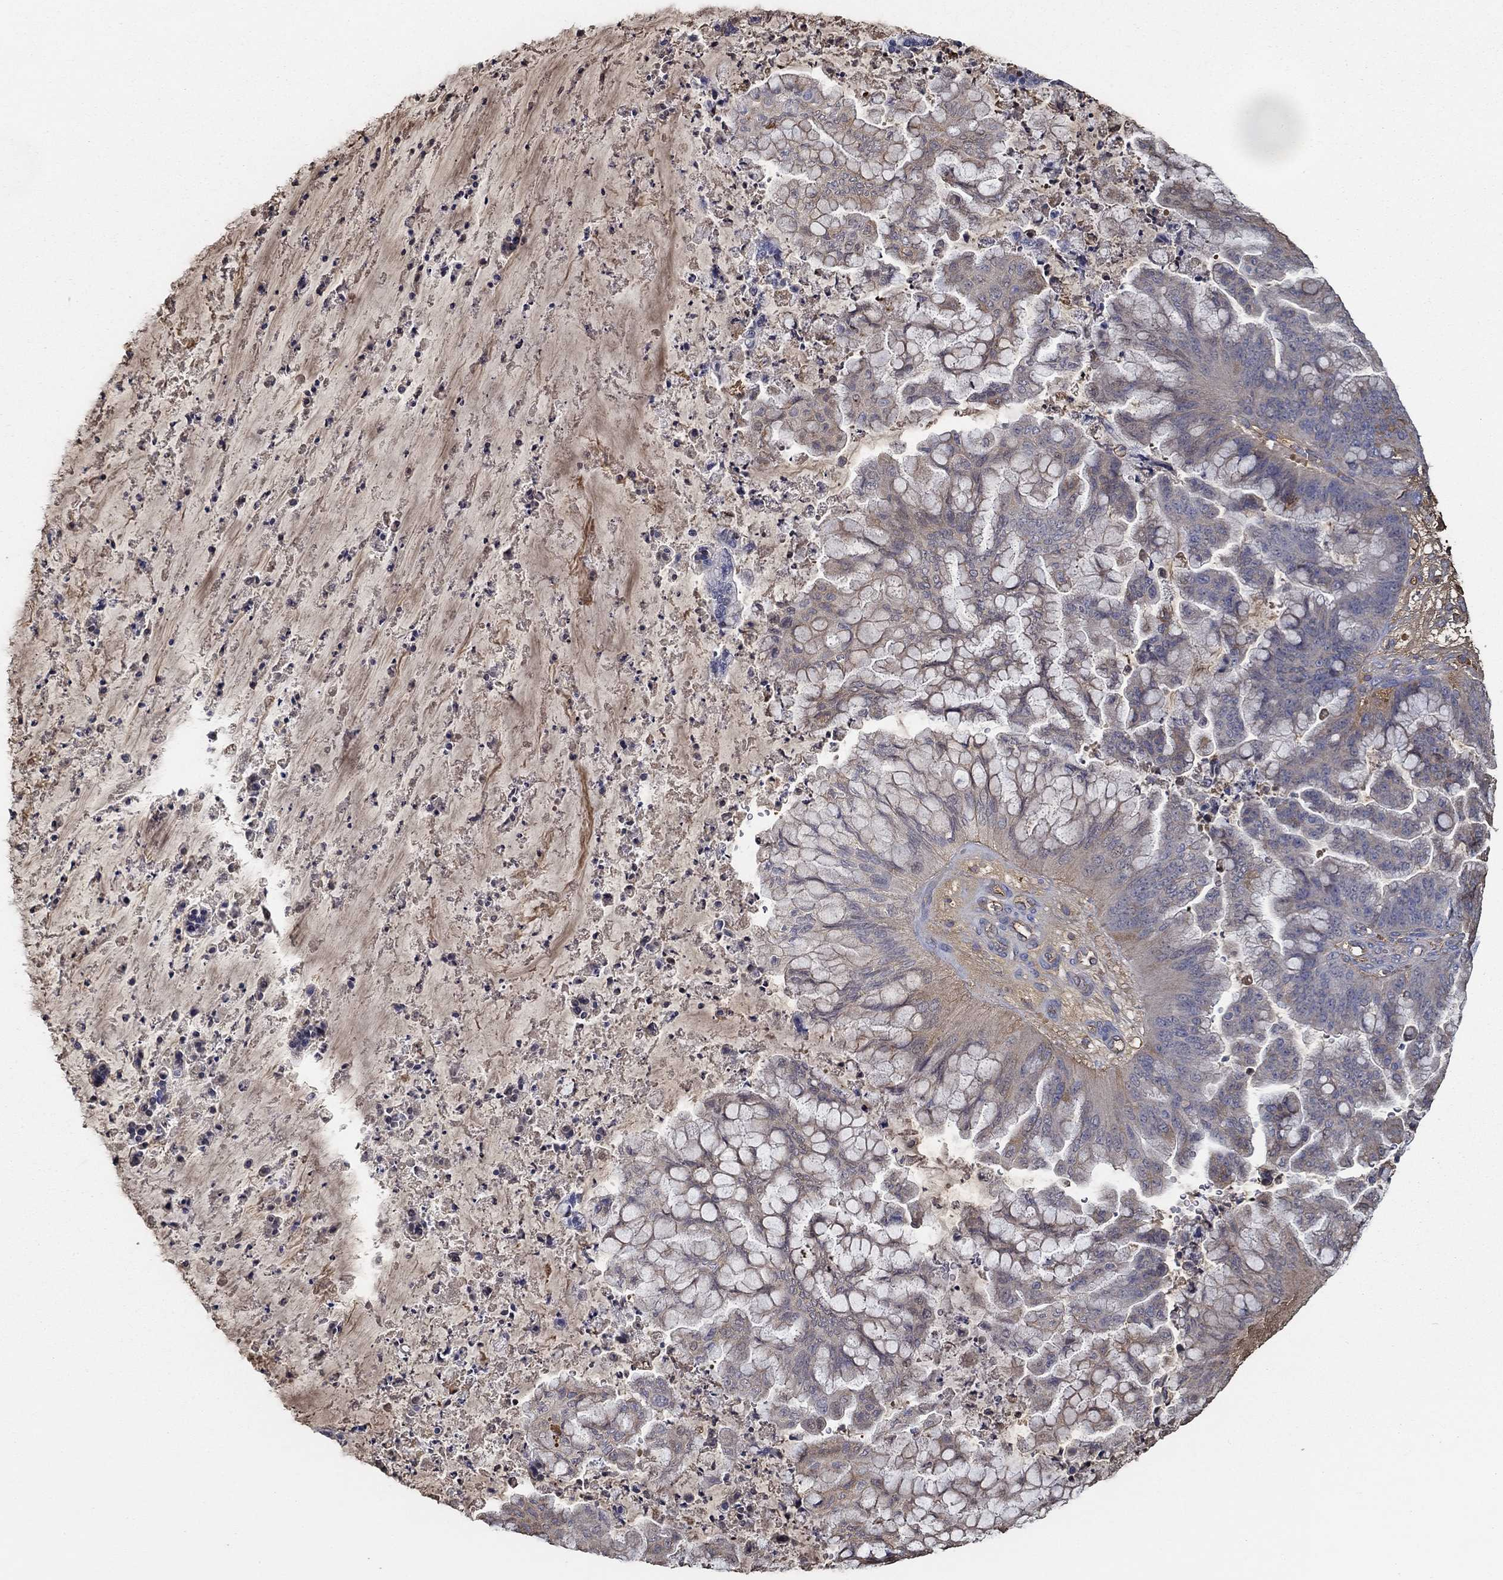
{"staining": {"intensity": "negative", "quantity": "none", "location": "none"}, "tissue": "ovarian cancer", "cell_type": "Tumor cells", "image_type": "cancer", "snomed": [{"axis": "morphology", "description": "Cystadenocarcinoma, mucinous, NOS"}, {"axis": "topography", "description": "Ovary"}], "caption": "Immunohistochemistry photomicrograph of ovarian mucinous cystadenocarcinoma stained for a protein (brown), which demonstrates no expression in tumor cells.", "gene": "IL10", "patient": {"sex": "female", "age": 67}}